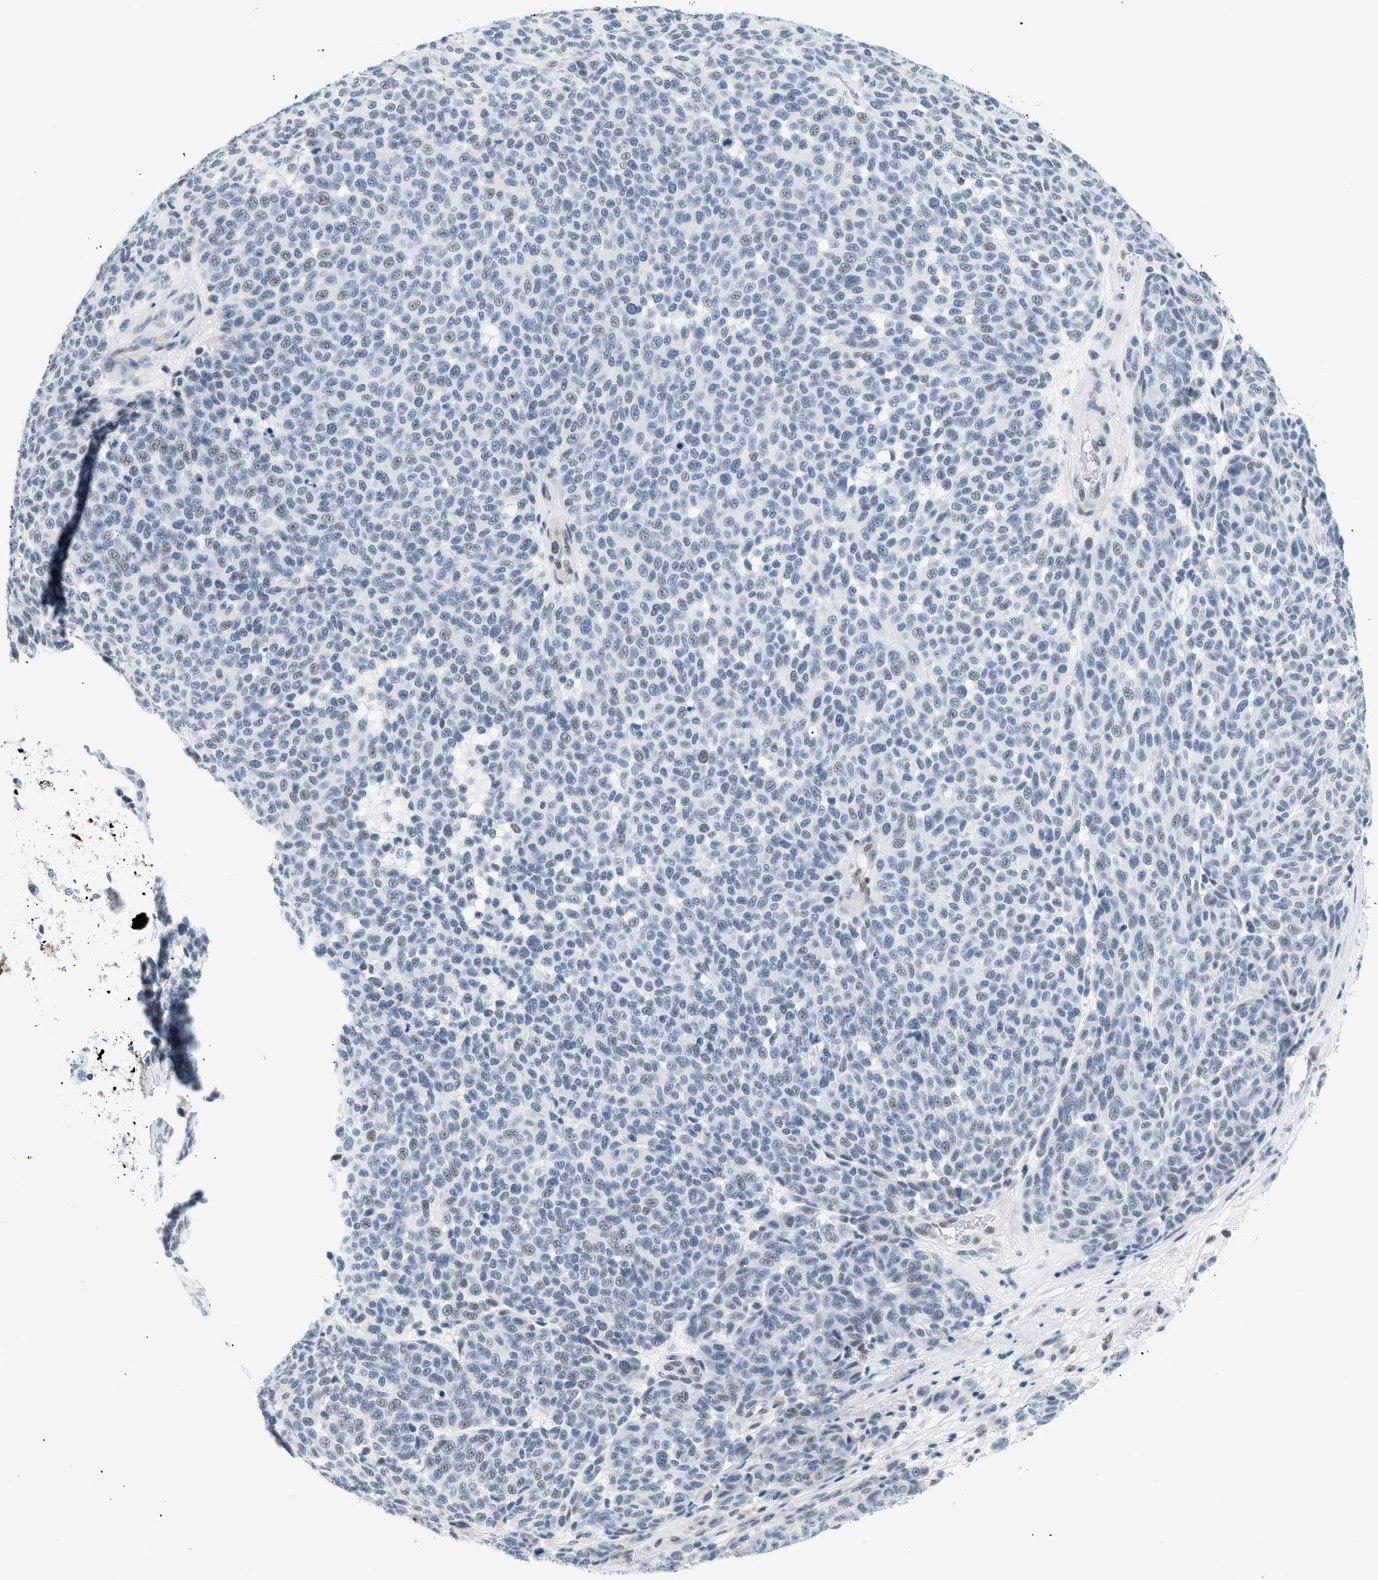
{"staining": {"intensity": "weak", "quantity": "<25%", "location": "nuclear"}, "tissue": "melanoma", "cell_type": "Tumor cells", "image_type": "cancer", "snomed": [{"axis": "morphology", "description": "Malignant melanoma, NOS"}, {"axis": "topography", "description": "Skin"}], "caption": "Tumor cells show no significant staining in melanoma.", "gene": "ELN", "patient": {"sex": "male", "age": 59}}